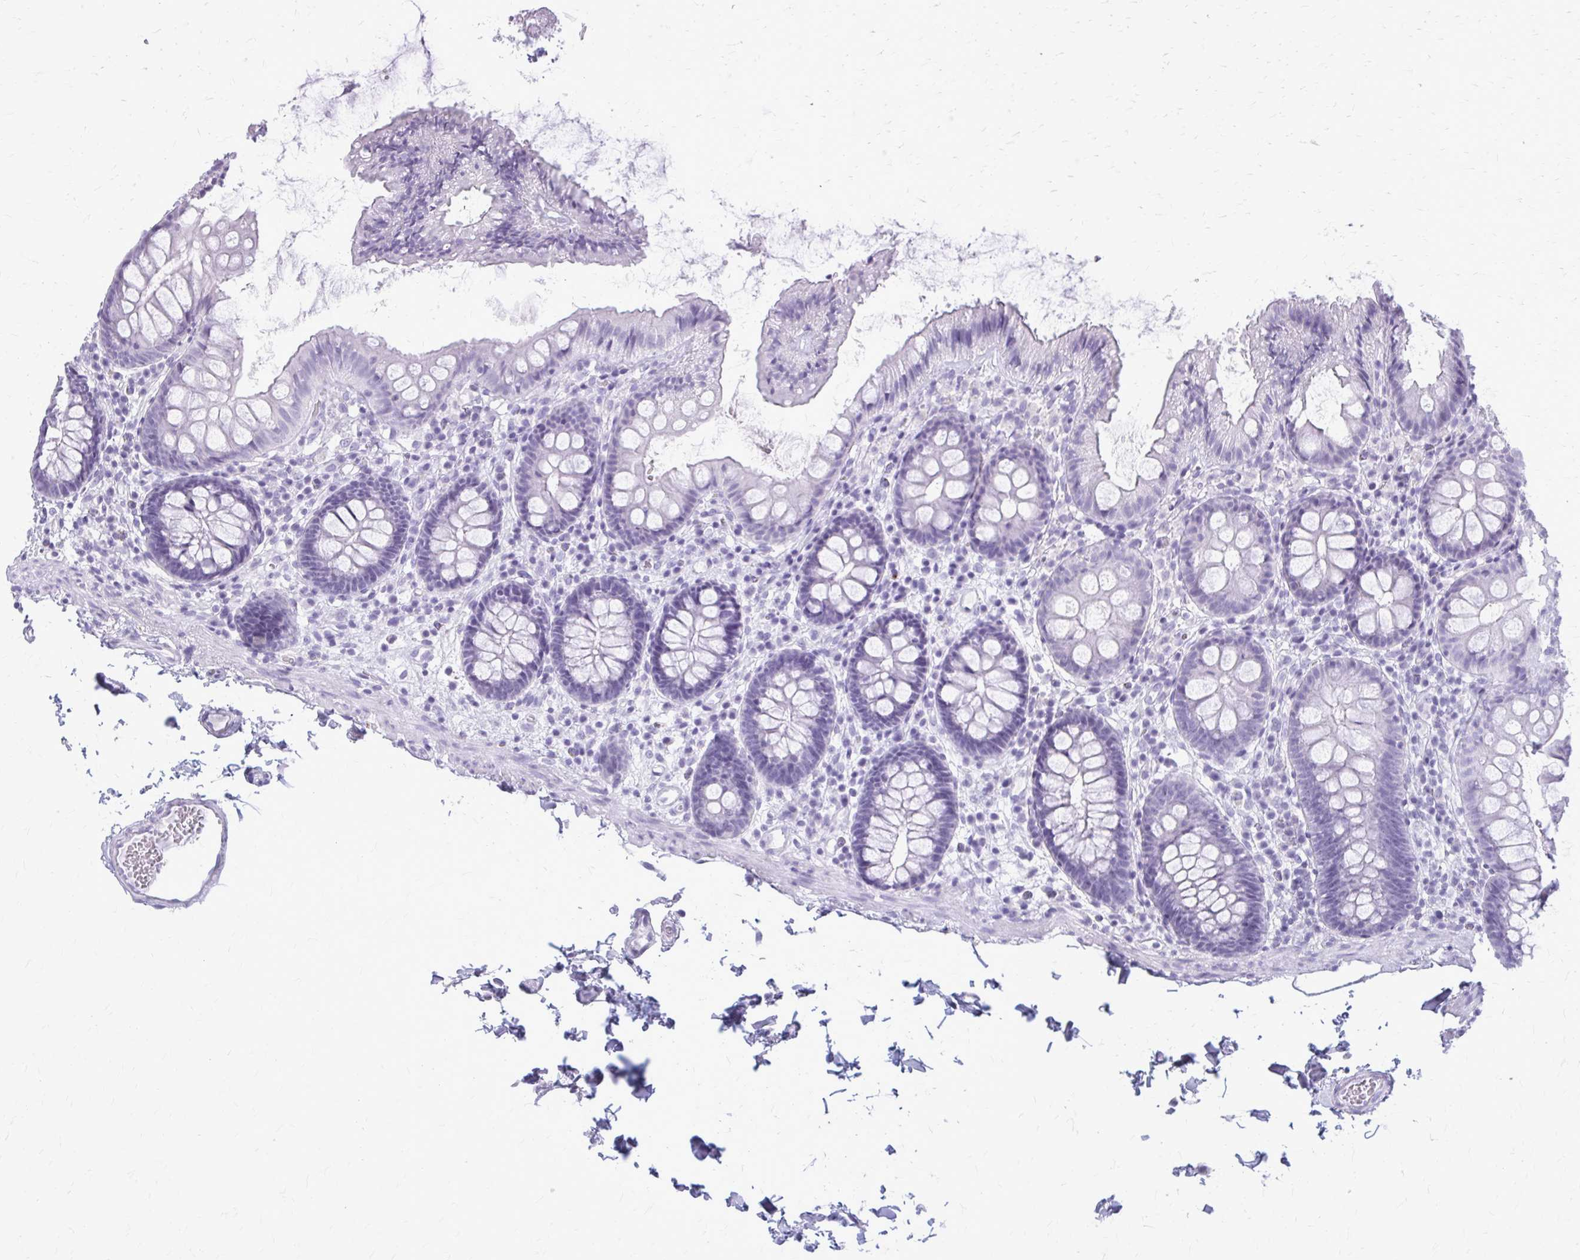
{"staining": {"intensity": "negative", "quantity": "none", "location": "none"}, "tissue": "colon", "cell_type": "Endothelial cells", "image_type": "normal", "snomed": [{"axis": "morphology", "description": "Normal tissue, NOS"}, {"axis": "topography", "description": "Colon"}], "caption": "Immunohistochemical staining of normal human colon reveals no significant staining in endothelial cells. Nuclei are stained in blue.", "gene": "KRT5", "patient": {"sex": "male", "age": 84}}